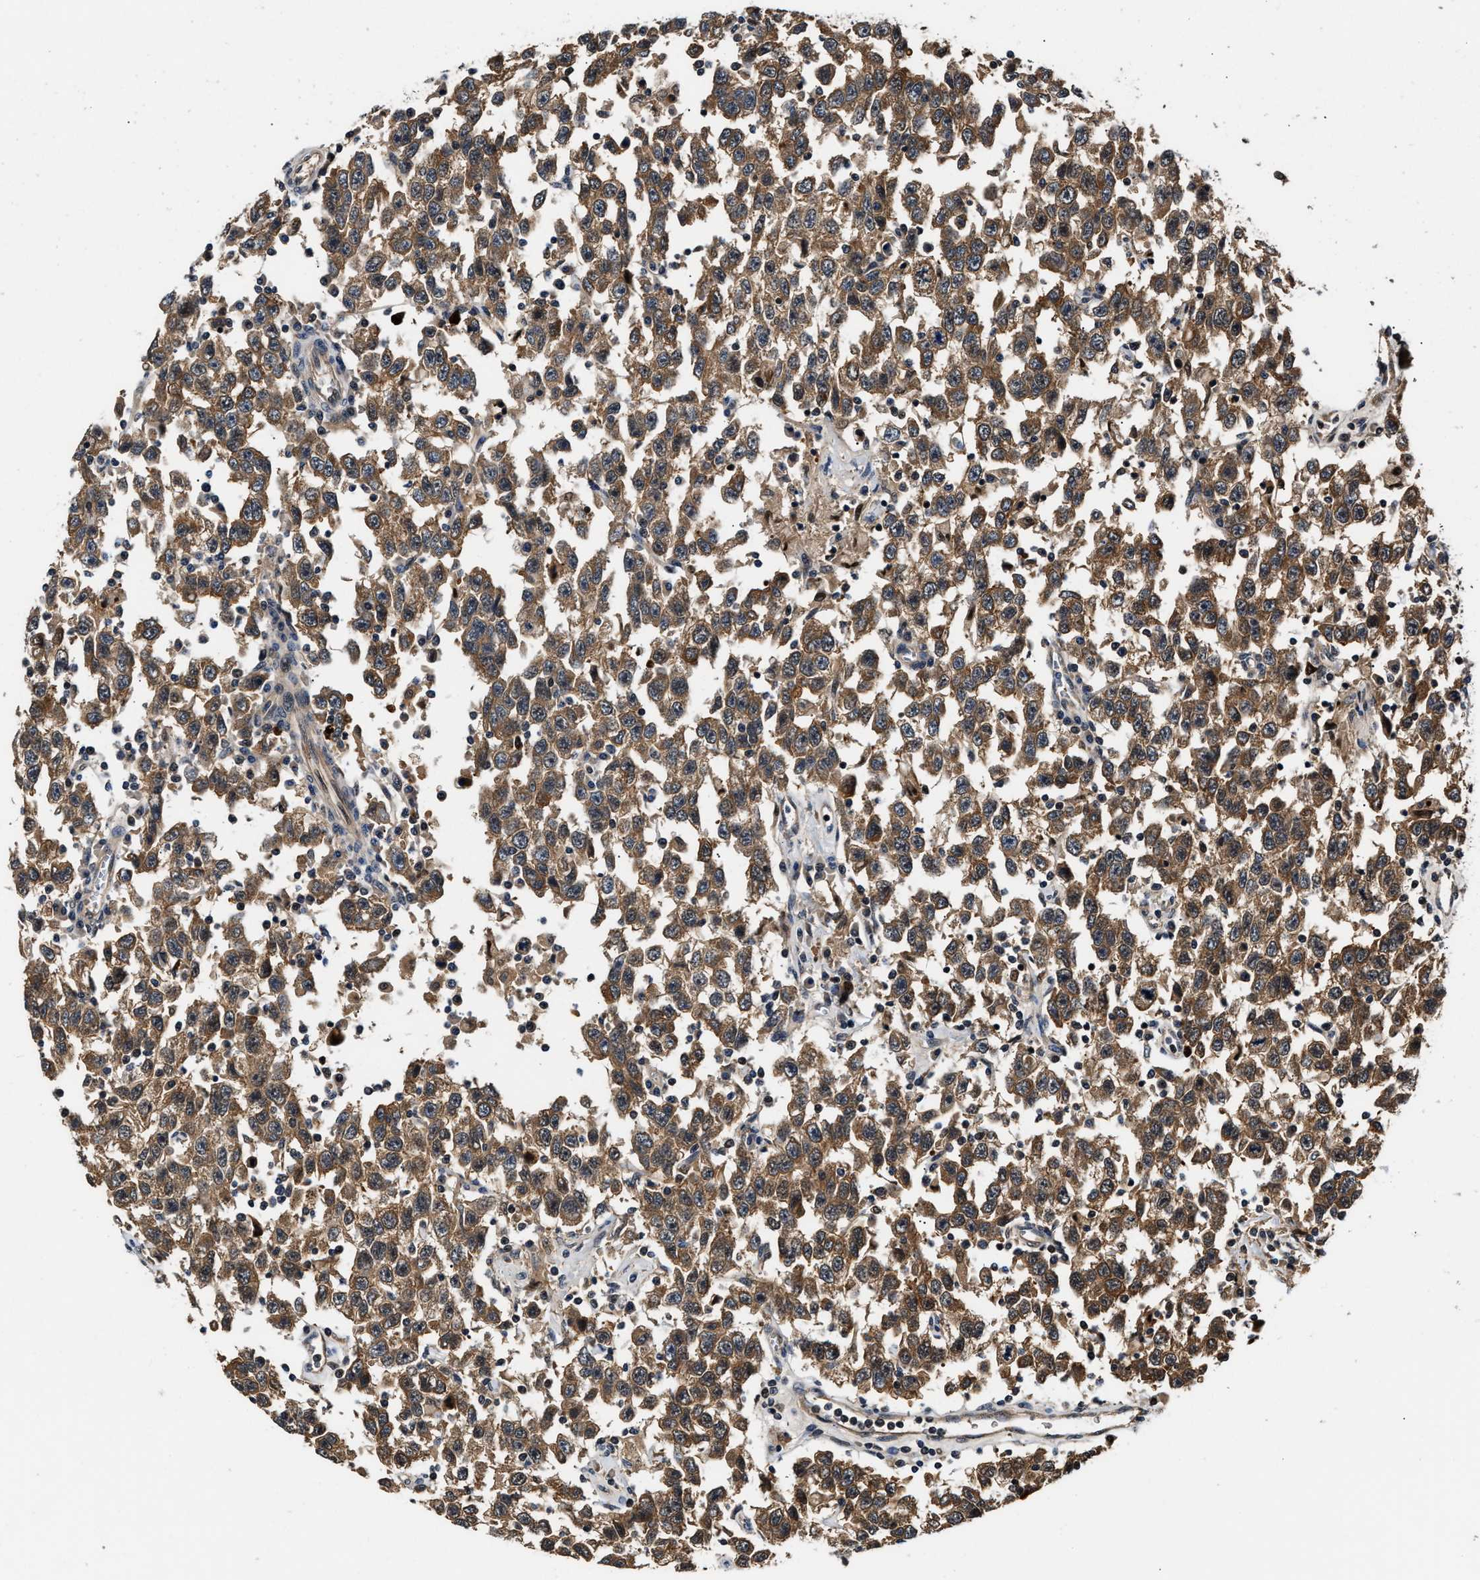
{"staining": {"intensity": "moderate", "quantity": ">75%", "location": "cytoplasmic/membranous"}, "tissue": "testis cancer", "cell_type": "Tumor cells", "image_type": "cancer", "snomed": [{"axis": "morphology", "description": "Seminoma, NOS"}, {"axis": "topography", "description": "Testis"}], "caption": "Immunohistochemistry image of neoplastic tissue: human testis seminoma stained using immunohistochemistry exhibits medium levels of moderate protein expression localized specifically in the cytoplasmic/membranous of tumor cells, appearing as a cytoplasmic/membranous brown color.", "gene": "TUT7", "patient": {"sex": "male", "age": 41}}